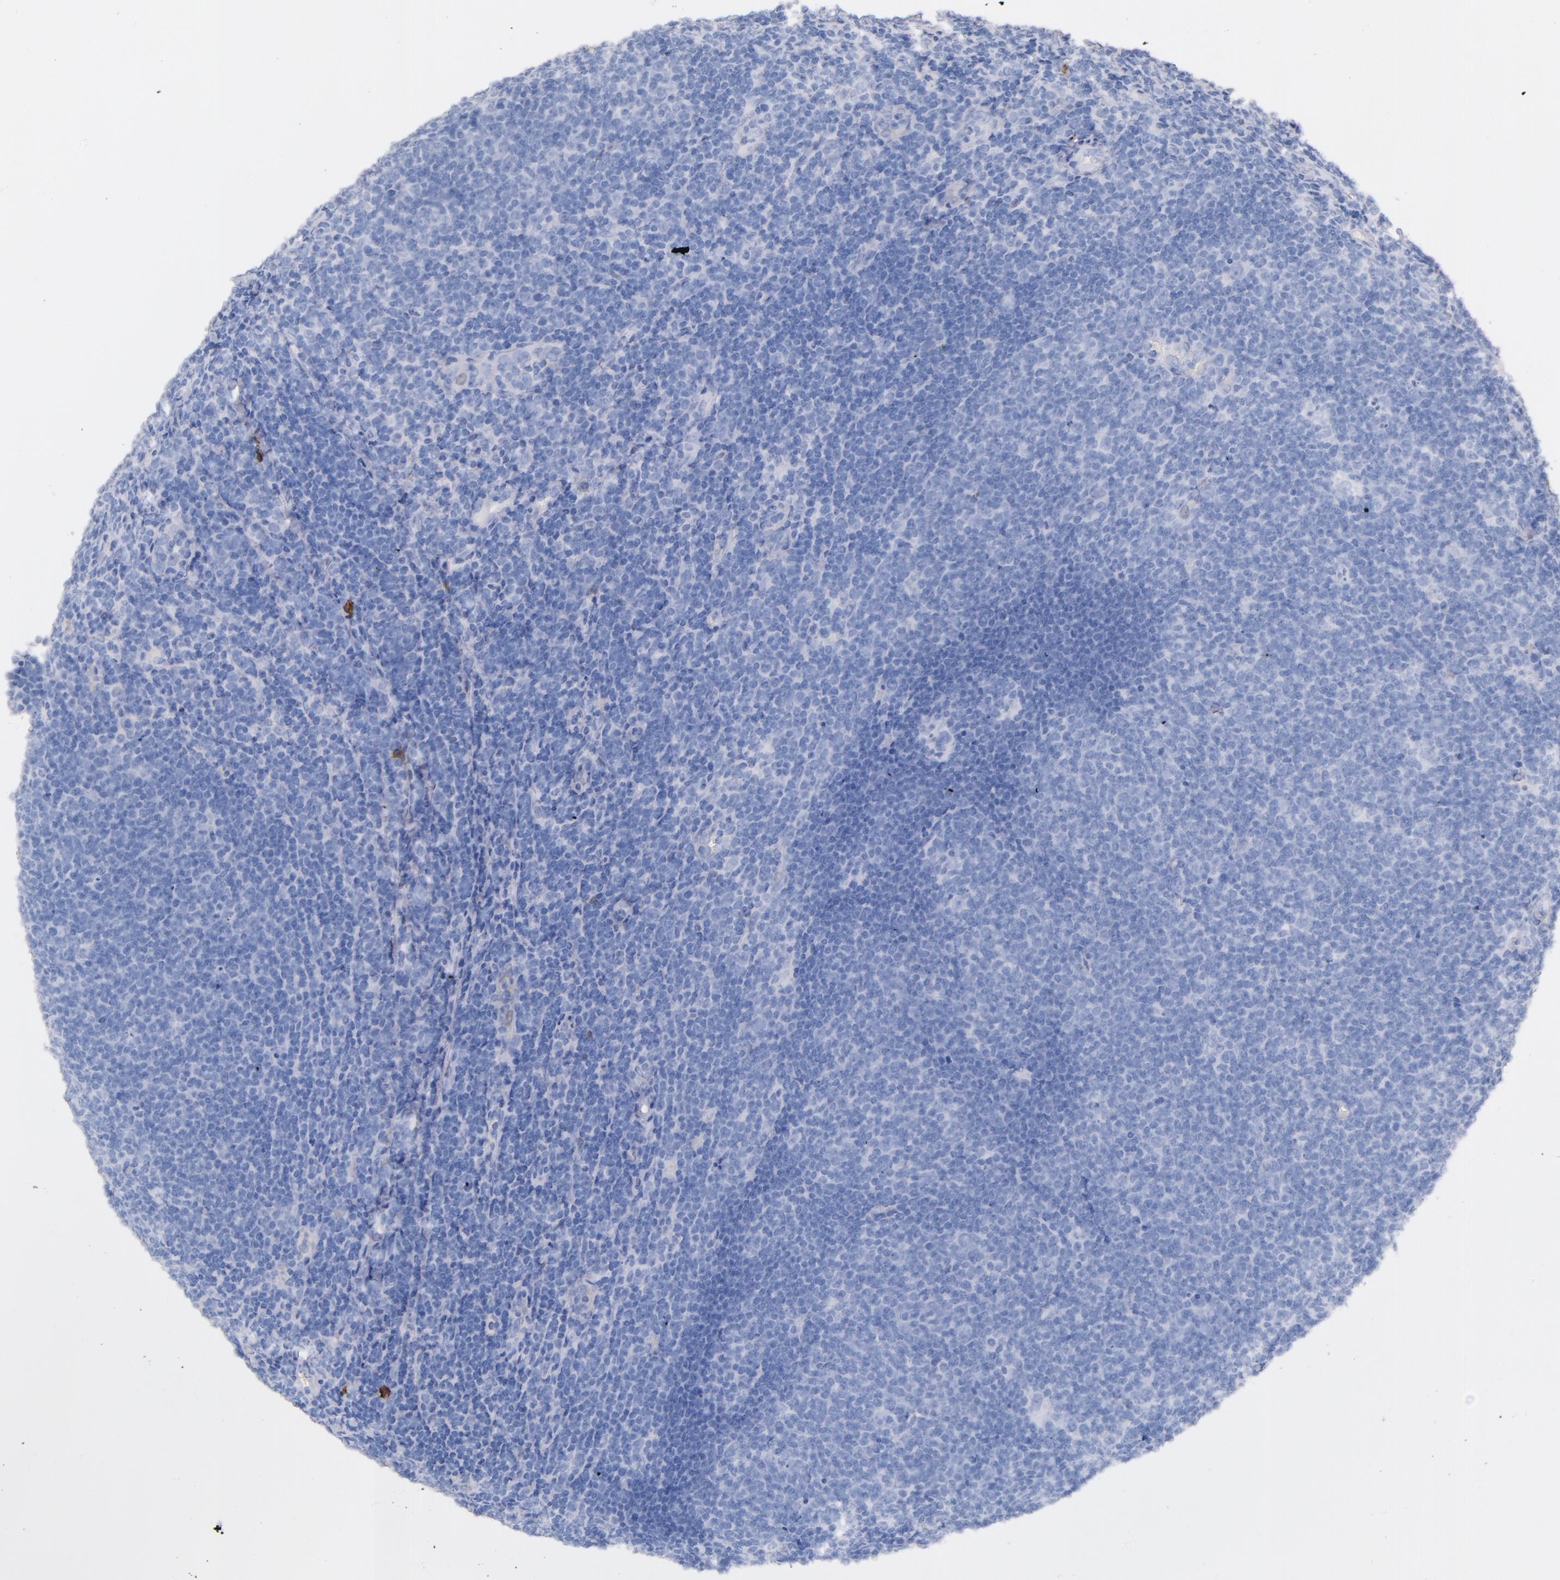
{"staining": {"intensity": "negative", "quantity": "none", "location": "none"}, "tissue": "lymphoma", "cell_type": "Tumor cells", "image_type": "cancer", "snomed": [{"axis": "morphology", "description": "Malignant lymphoma, non-Hodgkin's type, Low grade"}, {"axis": "topography", "description": "Lymph node"}], "caption": "A photomicrograph of lymphoma stained for a protein displays no brown staining in tumor cells.", "gene": "KIT", "patient": {"sex": "male", "age": 74}}